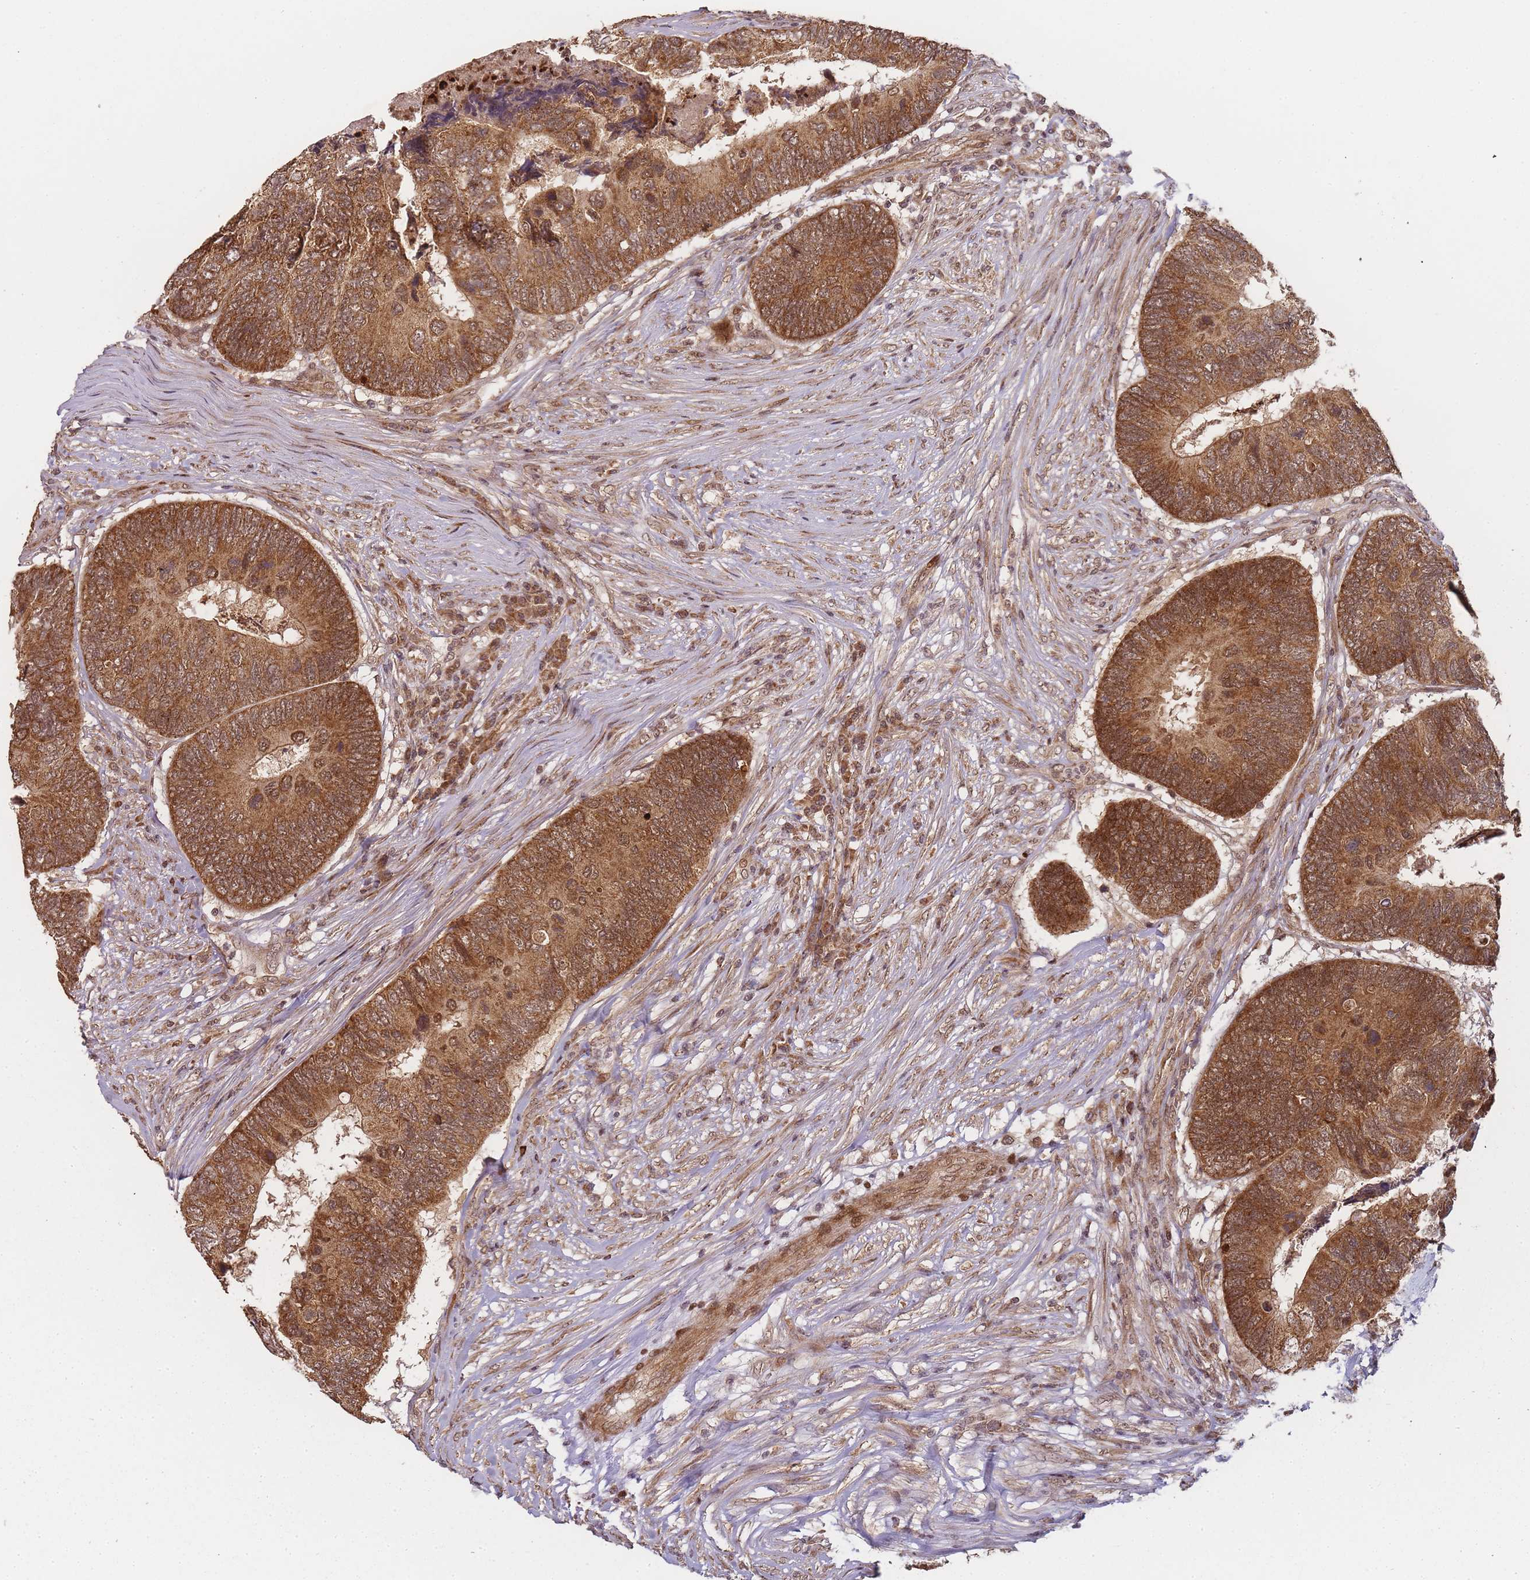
{"staining": {"intensity": "moderate", "quantity": ">75%", "location": "cytoplasmic/membranous"}, "tissue": "colorectal cancer", "cell_type": "Tumor cells", "image_type": "cancer", "snomed": [{"axis": "morphology", "description": "Adenocarcinoma, NOS"}, {"axis": "topography", "description": "Colon"}], "caption": "Human adenocarcinoma (colorectal) stained with a protein marker displays moderate staining in tumor cells.", "gene": "ZNF497", "patient": {"sex": "female", "age": 67}}